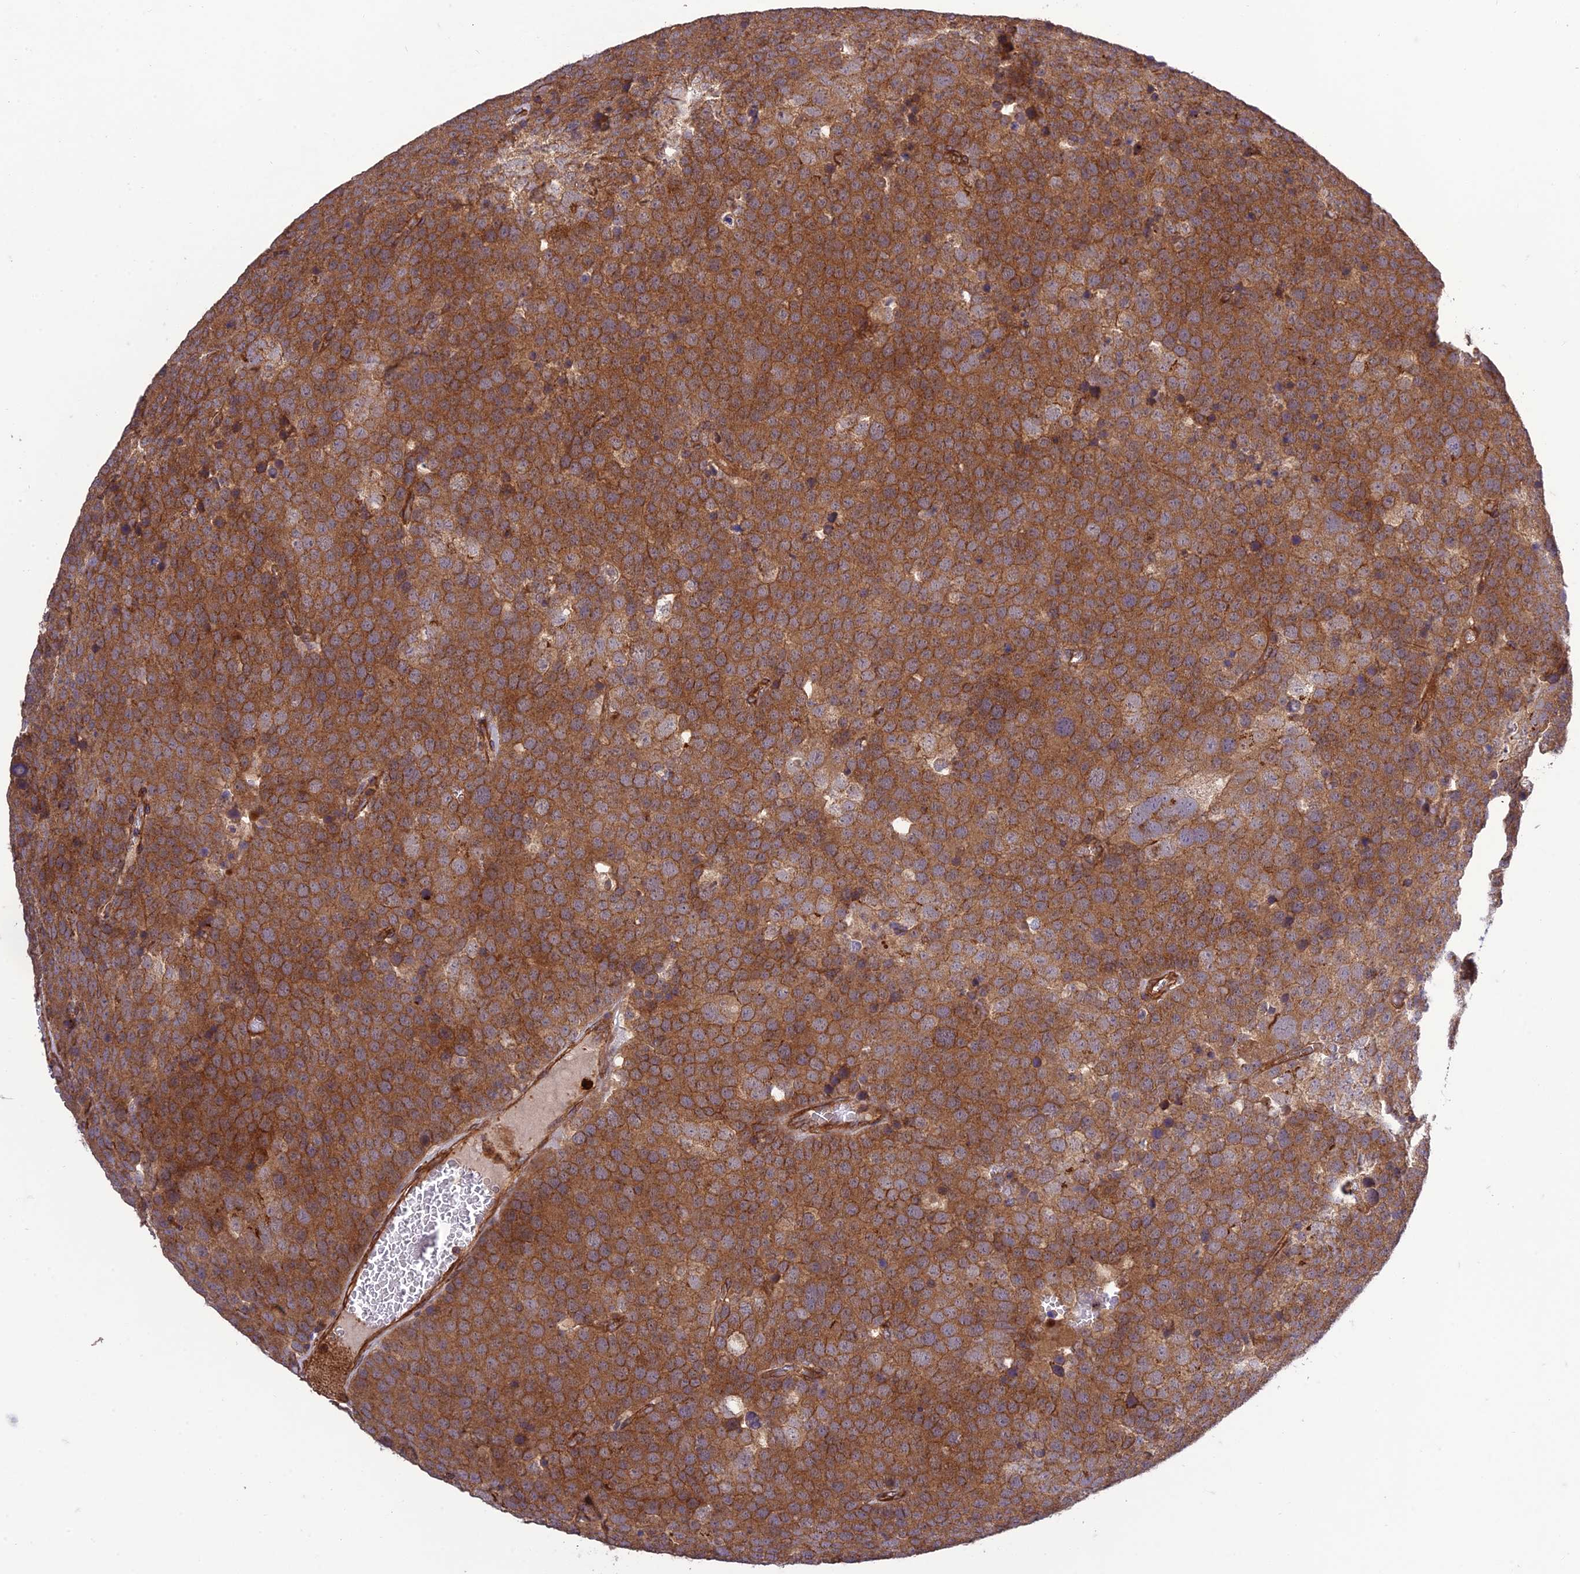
{"staining": {"intensity": "moderate", "quantity": ">75%", "location": "cytoplasmic/membranous"}, "tissue": "testis cancer", "cell_type": "Tumor cells", "image_type": "cancer", "snomed": [{"axis": "morphology", "description": "Seminoma, NOS"}, {"axis": "topography", "description": "Testis"}], "caption": "Protein staining of testis cancer tissue demonstrates moderate cytoplasmic/membranous staining in approximately >75% of tumor cells.", "gene": "TMEM131L", "patient": {"sex": "male", "age": 71}}